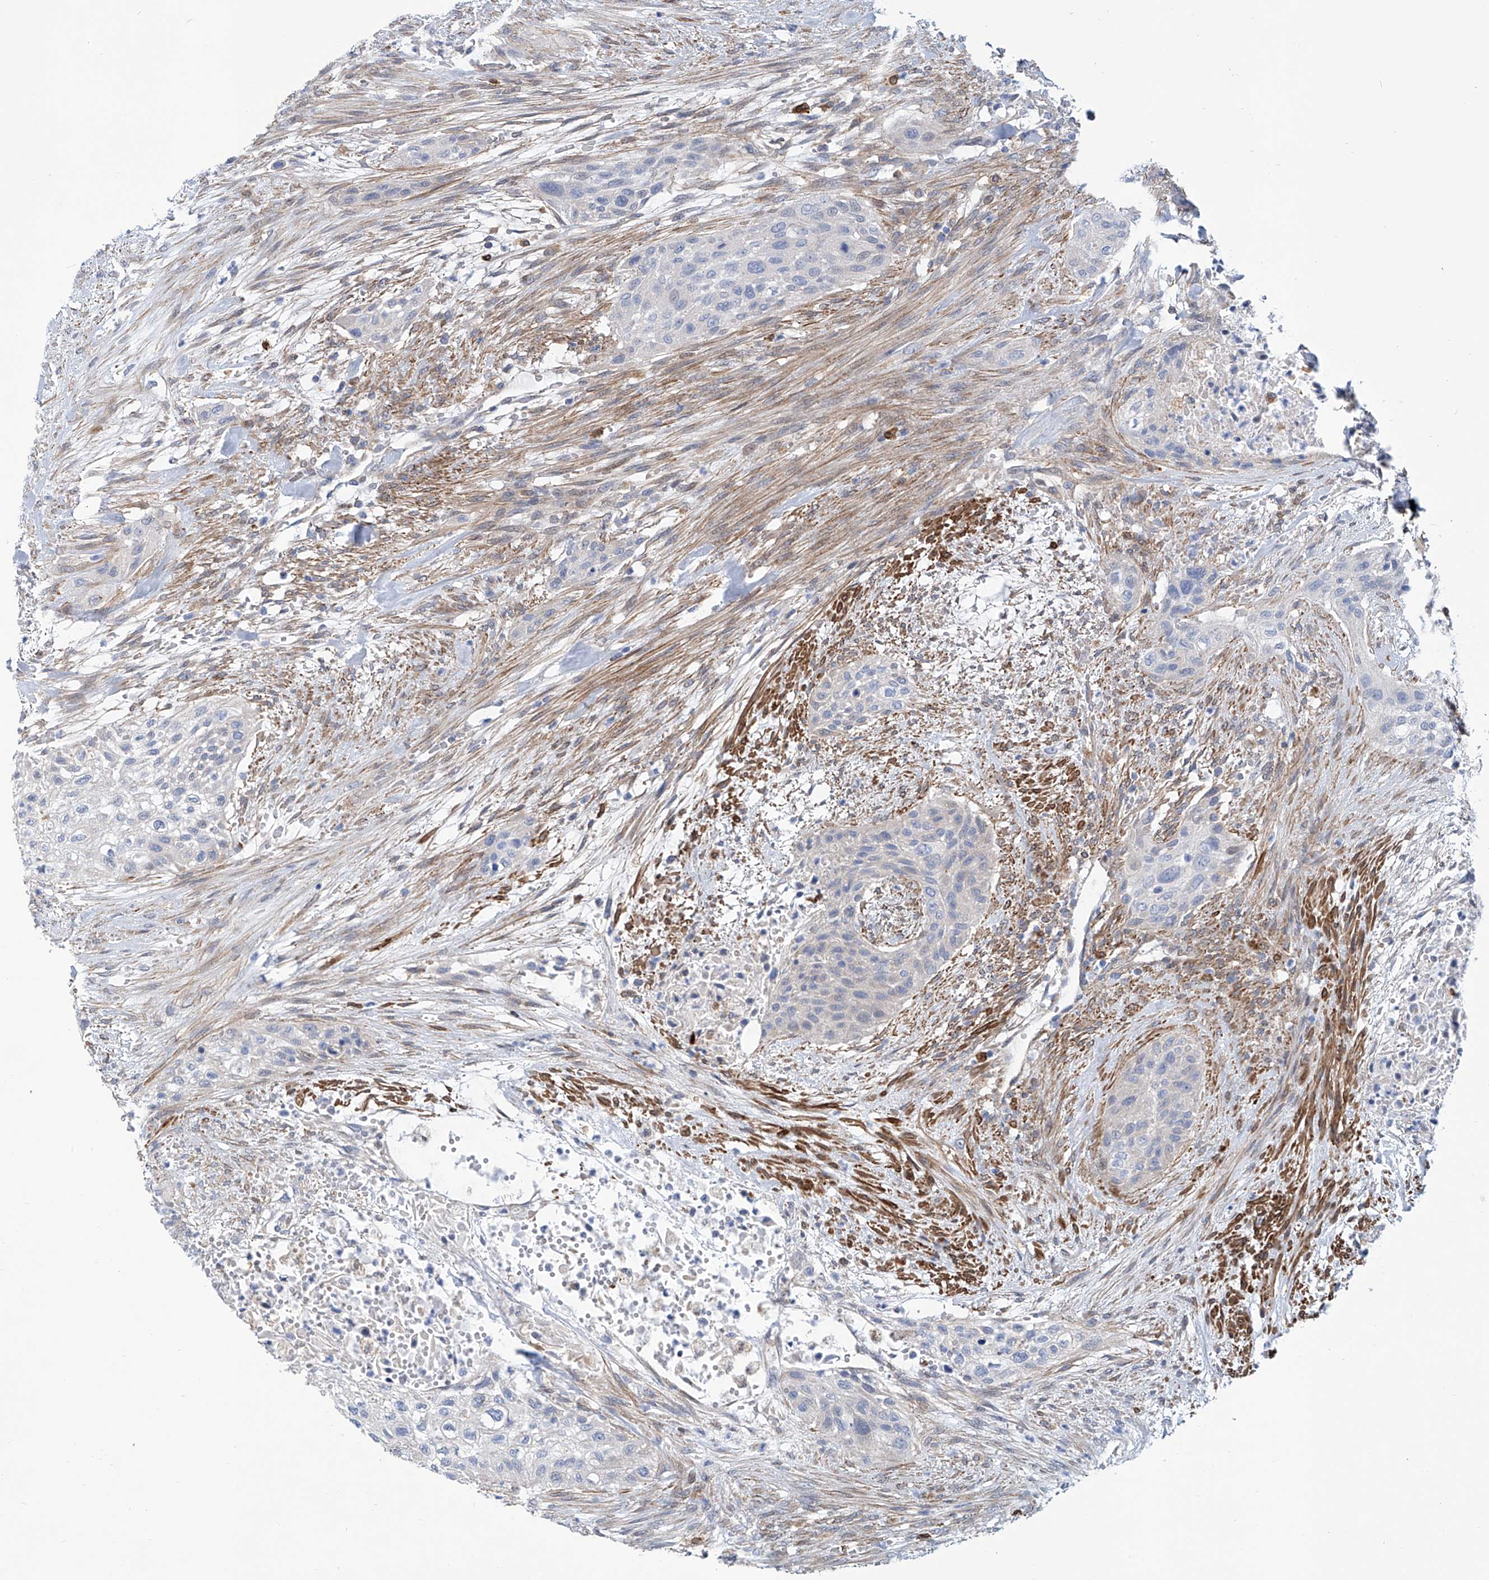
{"staining": {"intensity": "negative", "quantity": "none", "location": "none"}, "tissue": "urothelial cancer", "cell_type": "Tumor cells", "image_type": "cancer", "snomed": [{"axis": "morphology", "description": "Urothelial carcinoma, High grade"}, {"axis": "topography", "description": "Urinary bladder"}], "caption": "This is an immunohistochemistry micrograph of high-grade urothelial carcinoma. There is no expression in tumor cells.", "gene": "TNN", "patient": {"sex": "male", "age": 35}}